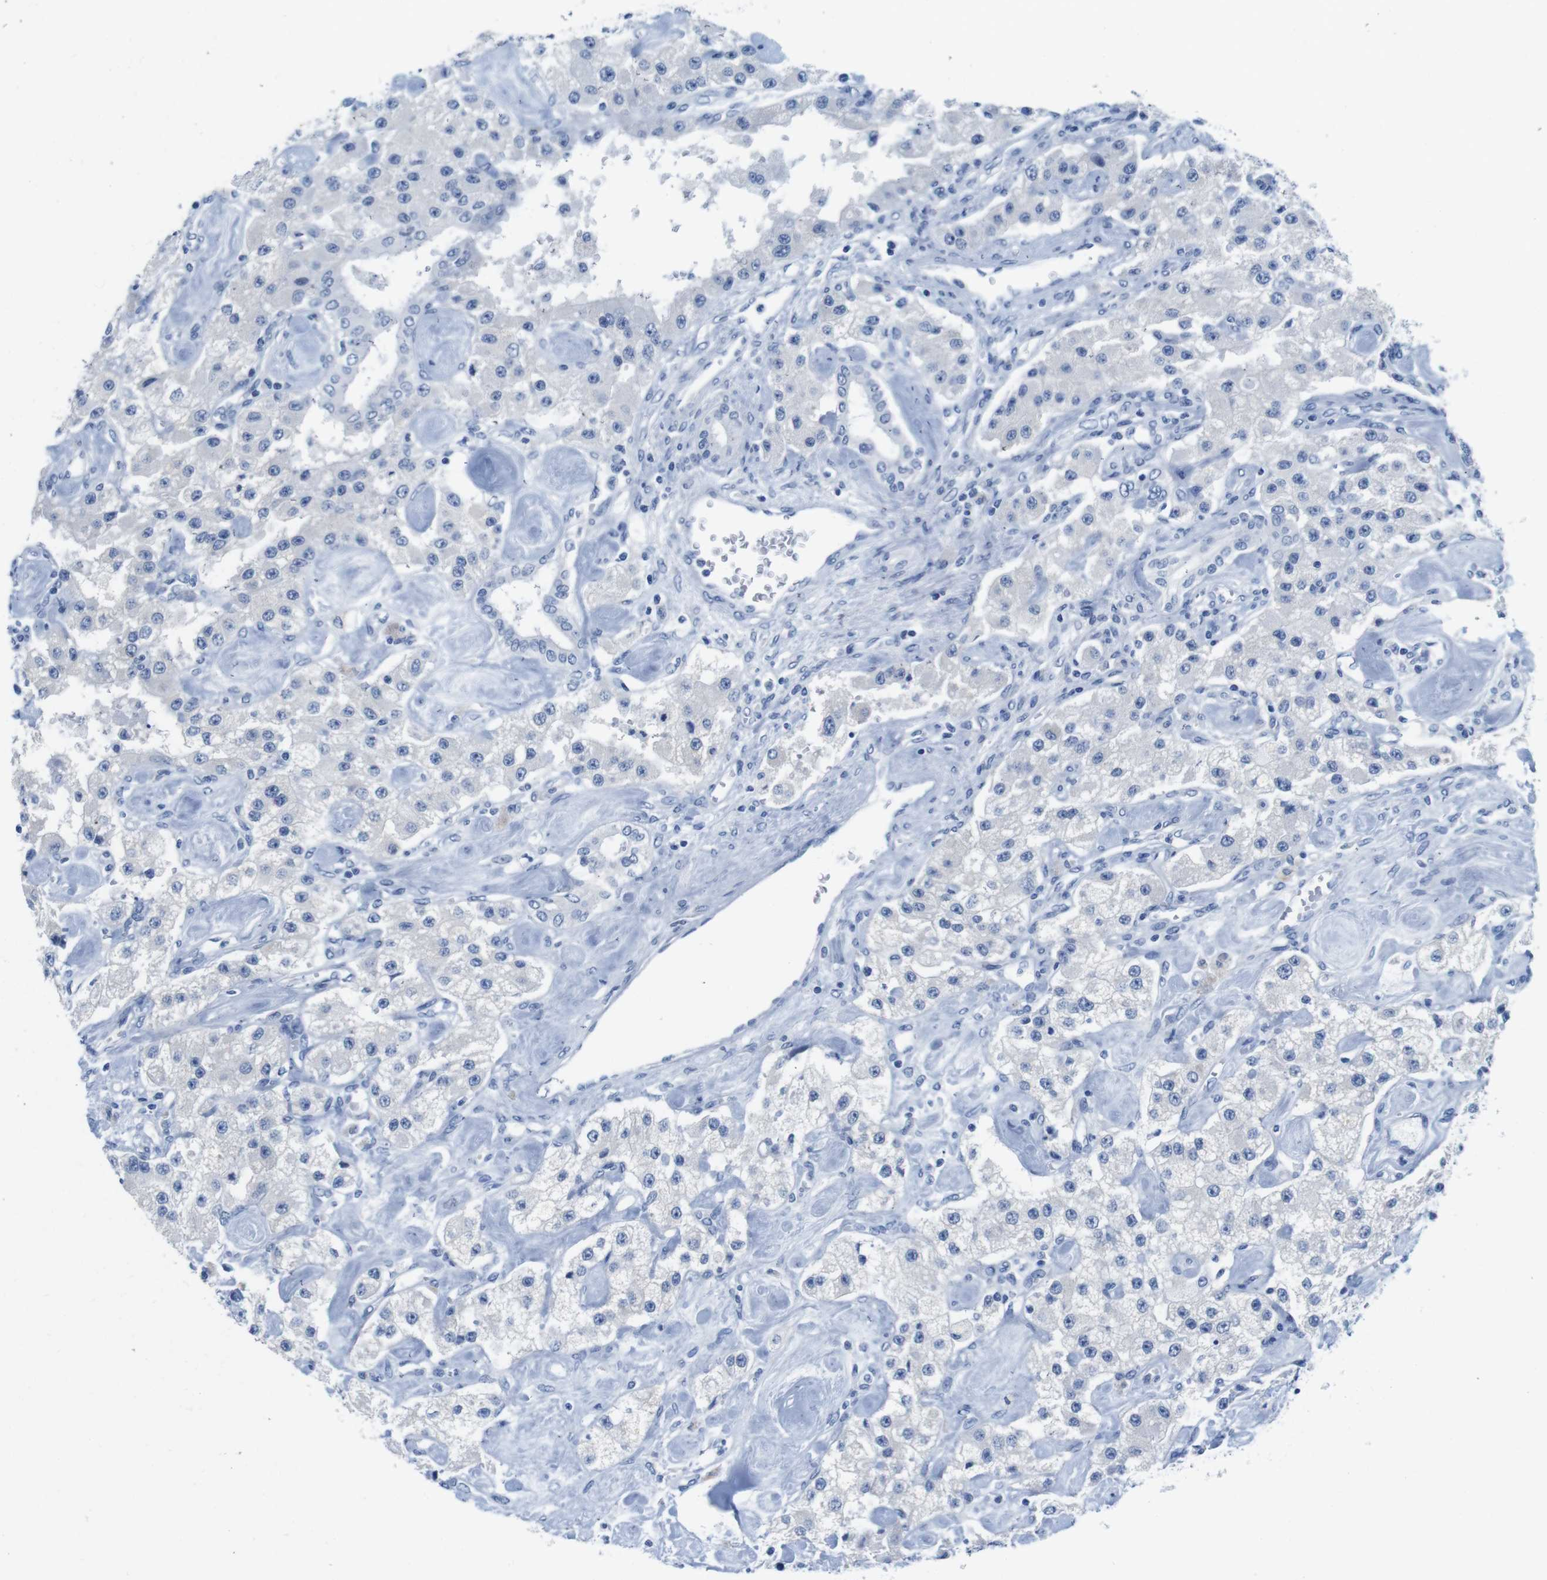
{"staining": {"intensity": "negative", "quantity": "none", "location": "none"}, "tissue": "carcinoid", "cell_type": "Tumor cells", "image_type": "cancer", "snomed": [{"axis": "morphology", "description": "Carcinoid, malignant, NOS"}, {"axis": "topography", "description": "Pancreas"}], "caption": "This photomicrograph is of malignant carcinoid stained with IHC to label a protein in brown with the nuclei are counter-stained blue. There is no expression in tumor cells.", "gene": "MAP6", "patient": {"sex": "male", "age": 41}}